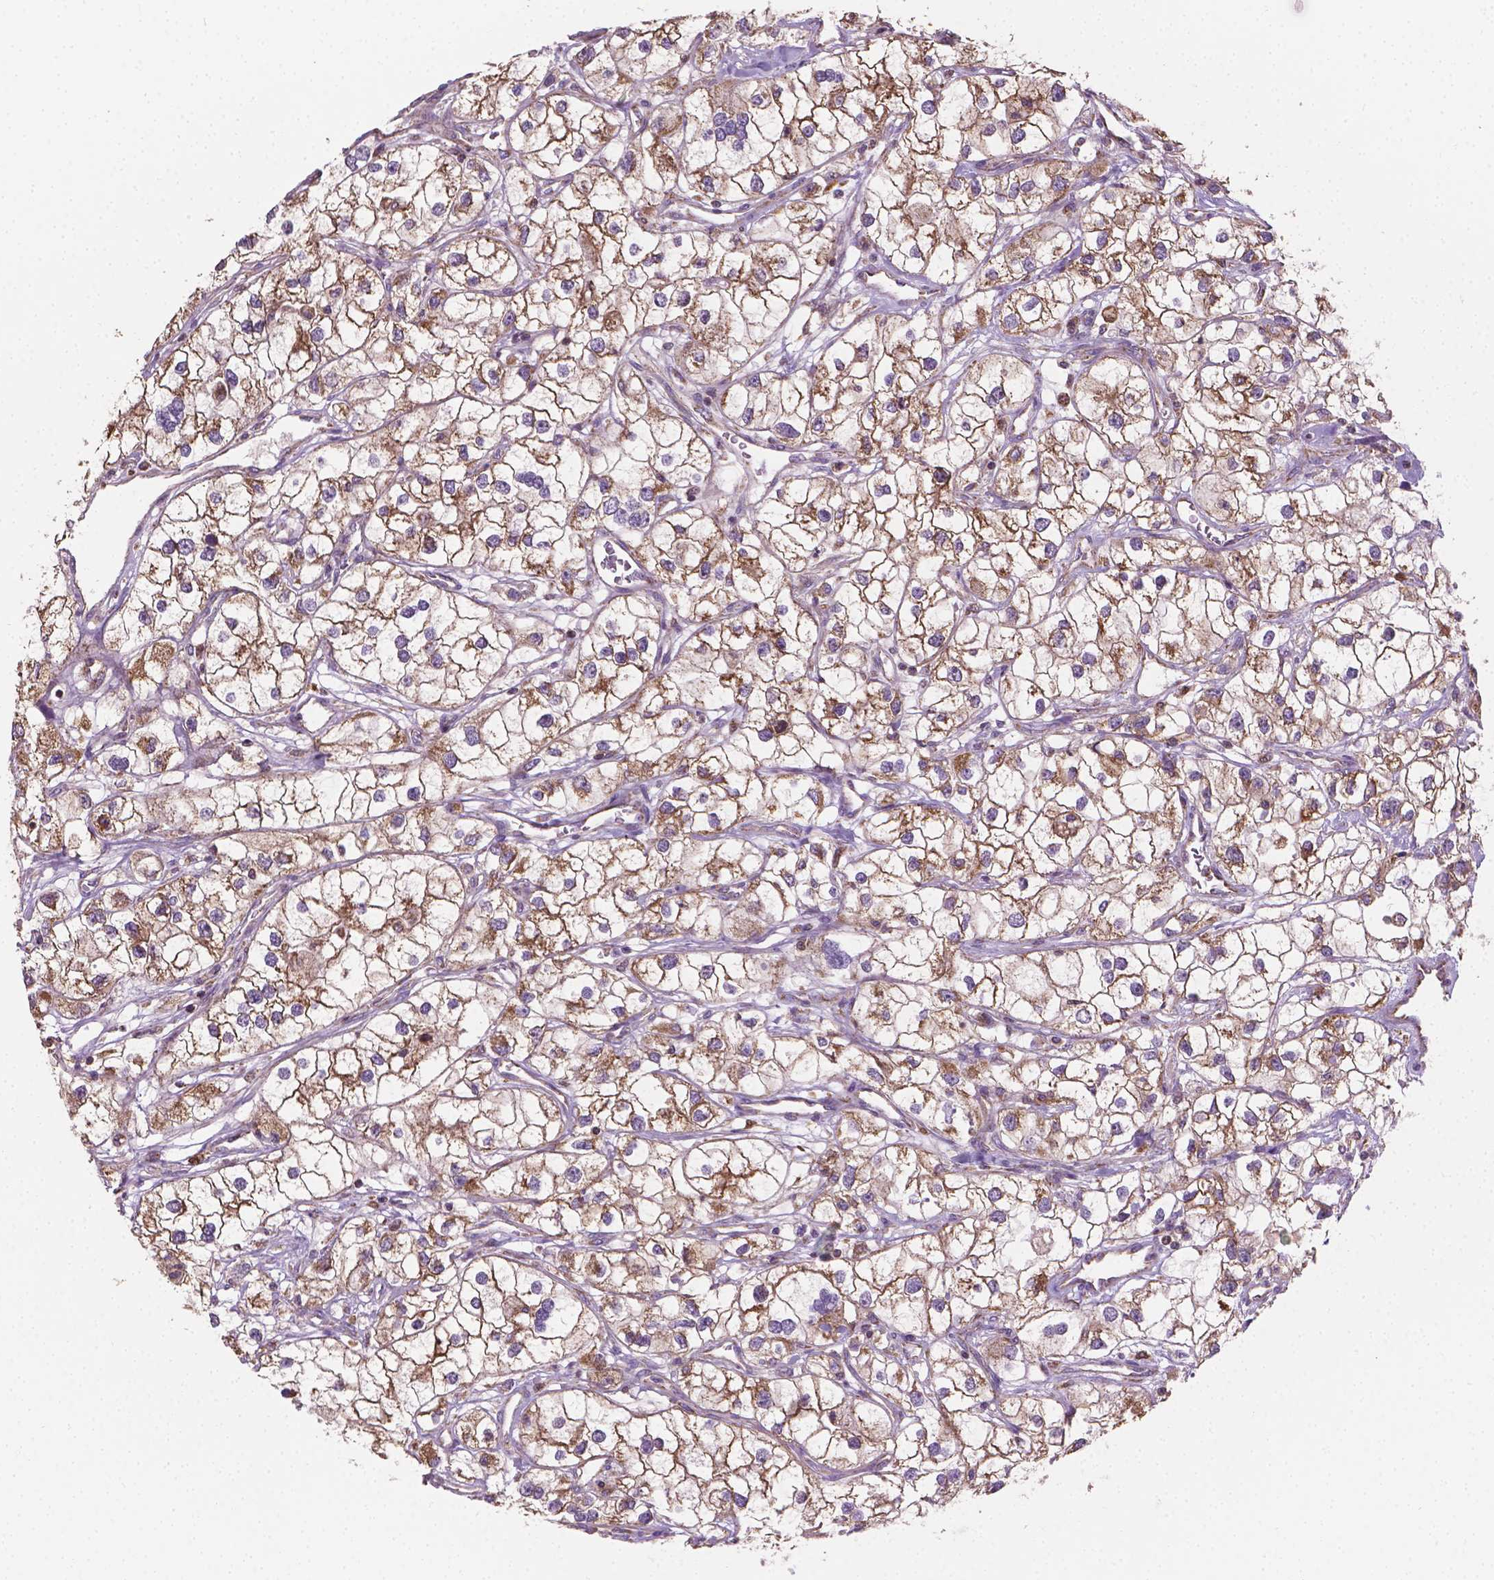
{"staining": {"intensity": "moderate", "quantity": "25%-75%", "location": "cytoplasmic/membranous"}, "tissue": "renal cancer", "cell_type": "Tumor cells", "image_type": "cancer", "snomed": [{"axis": "morphology", "description": "Adenocarcinoma, NOS"}, {"axis": "topography", "description": "Kidney"}], "caption": "A medium amount of moderate cytoplasmic/membranous expression is appreciated in approximately 25%-75% of tumor cells in adenocarcinoma (renal) tissue. (DAB (3,3'-diaminobenzidine) = brown stain, brightfield microscopy at high magnification).", "gene": "TCAF1", "patient": {"sex": "male", "age": 59}}